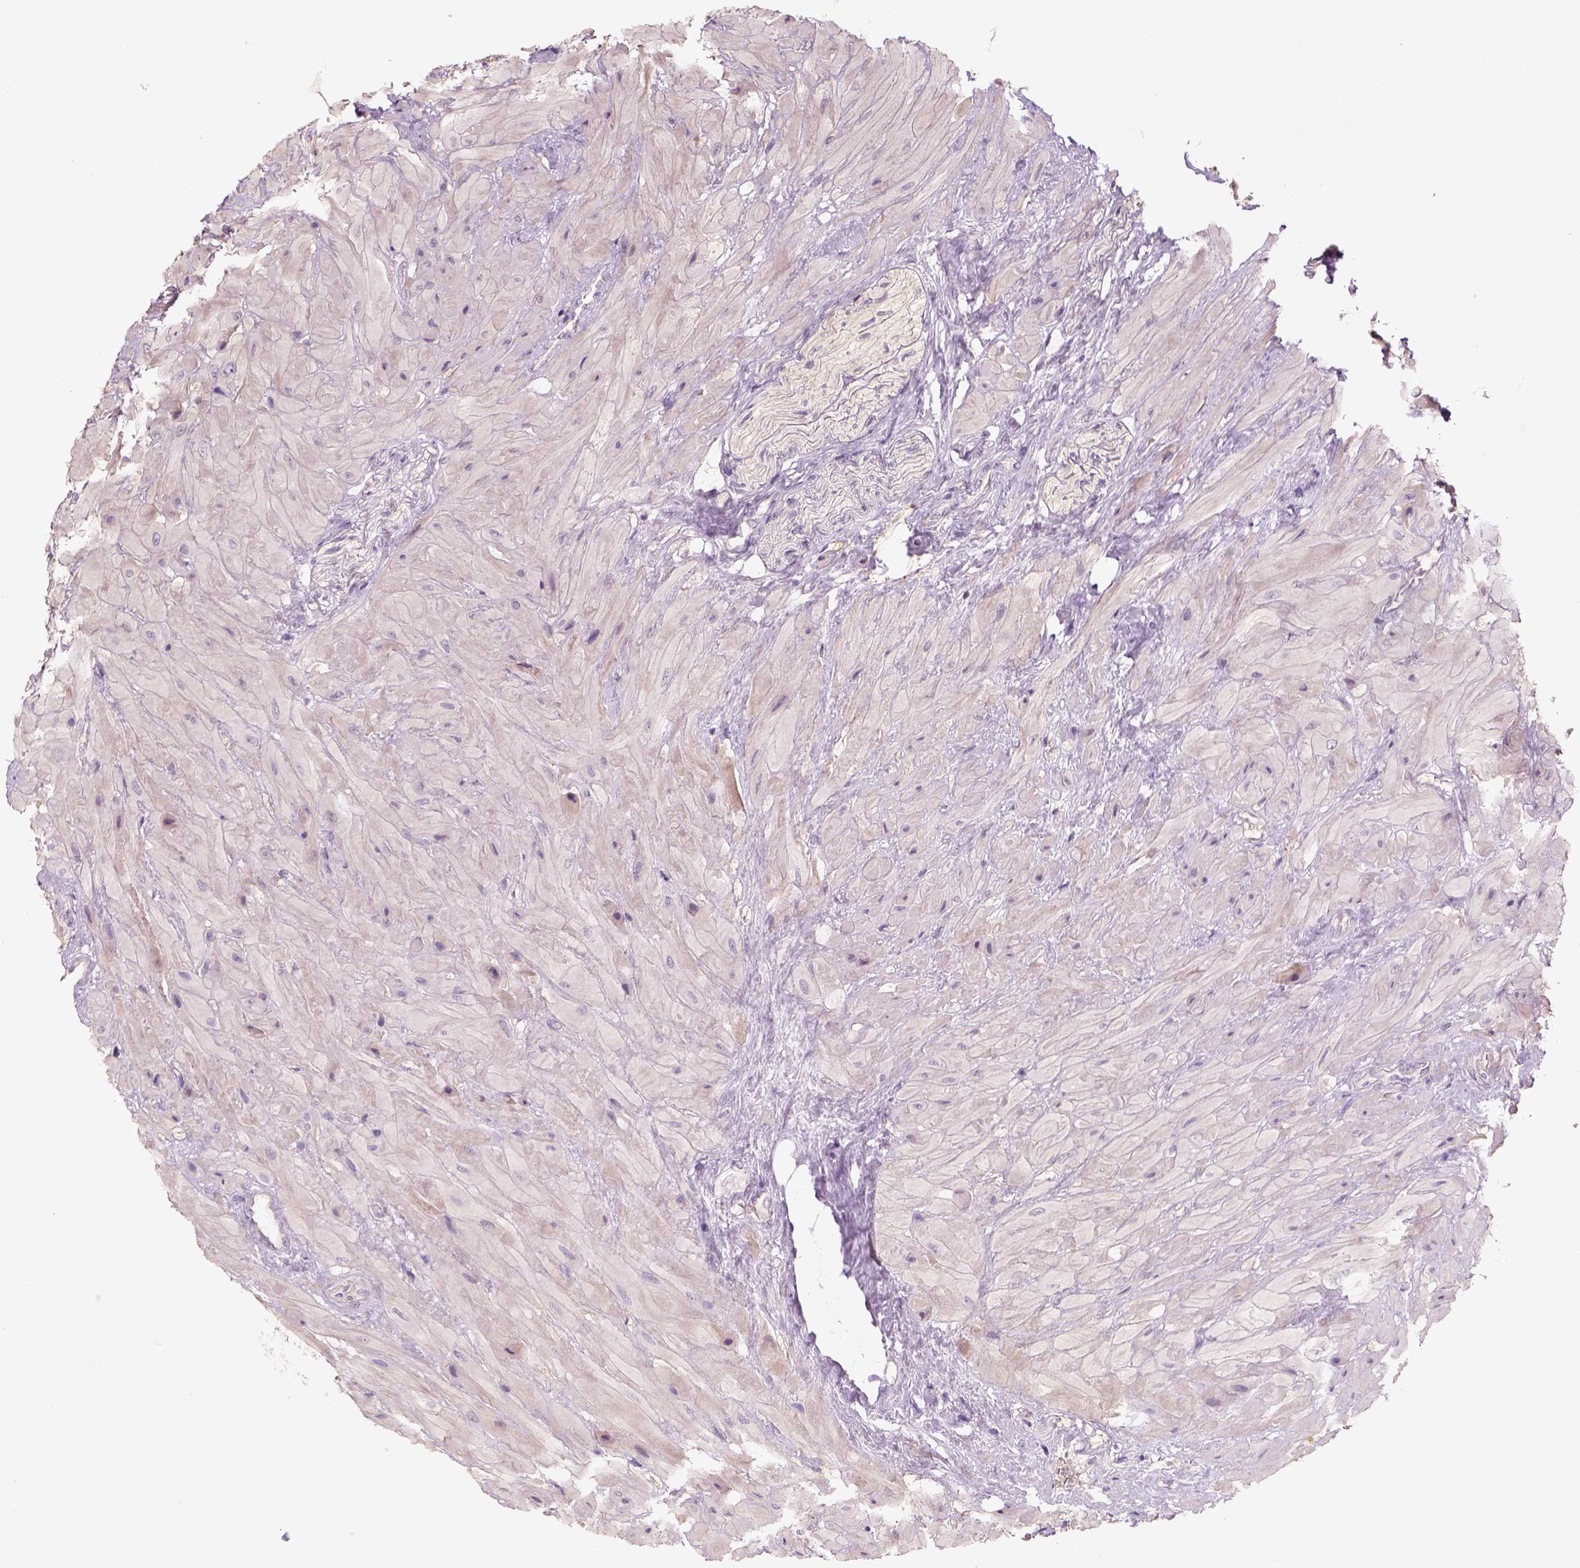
{"staining": {"intensity": "negative", "quantity": "none", "location": "none"}, "tissue": "seminal vesicle", "cell_type": "Glandular cells", "image_type": "normal", "snomed": [{"axis": "morphology", "description": "Normal tissue, NOS"}, {"axis": "topography", "description": "Seminal veicle"}], "caption": "DAB (3,3'-diaminobenzidine) immunohistochemical staining of normal seminal vesicle shows no significant positivity in glandular cells.", "gene": "AQP9", "patient": {"sex": "male", "age": 57}}